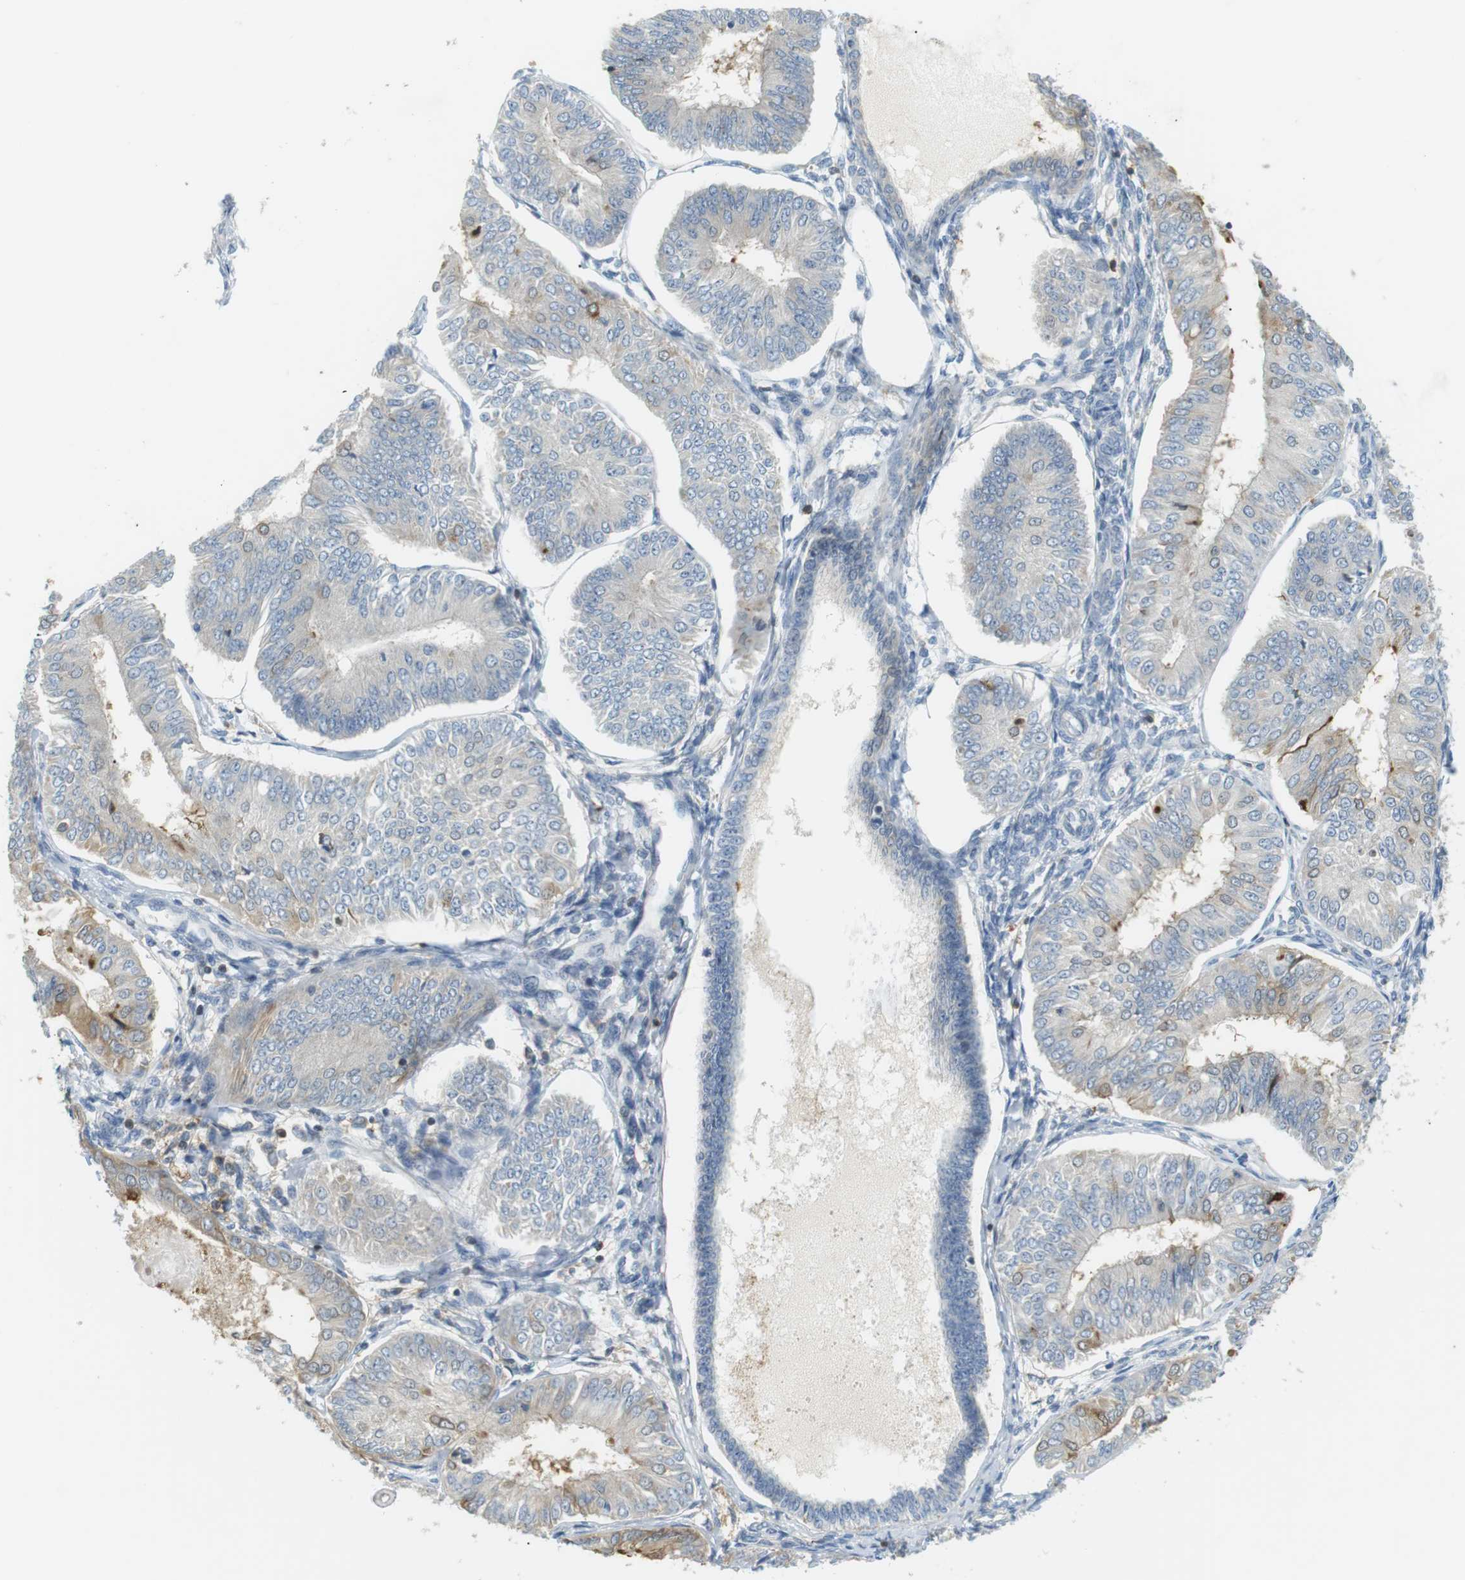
{"staining": {"intensity": "negative", "quantity": "none", "location": "none"}, "tissue": "endometrial cancer", "cell_type": "Tumor cells", "image_type": "cancer", "snomed": [{"axis": "morphology", "description": "Adenocarcinoma, NOS"}, {"axis": "topography", "description": "Endometrium"}], "caption": "Immunohistochemistry (IHC) histopathology image of neoplastic tissue: human adenocarcinoma (endometrial) stained with DAB (3,3'-diaminobenzidine) reveals no significant protein expression in tumor cells. Nuclei are stained in blue.", "gene": "P2RY1", "patient": {"sex": "female", "age": 58}}